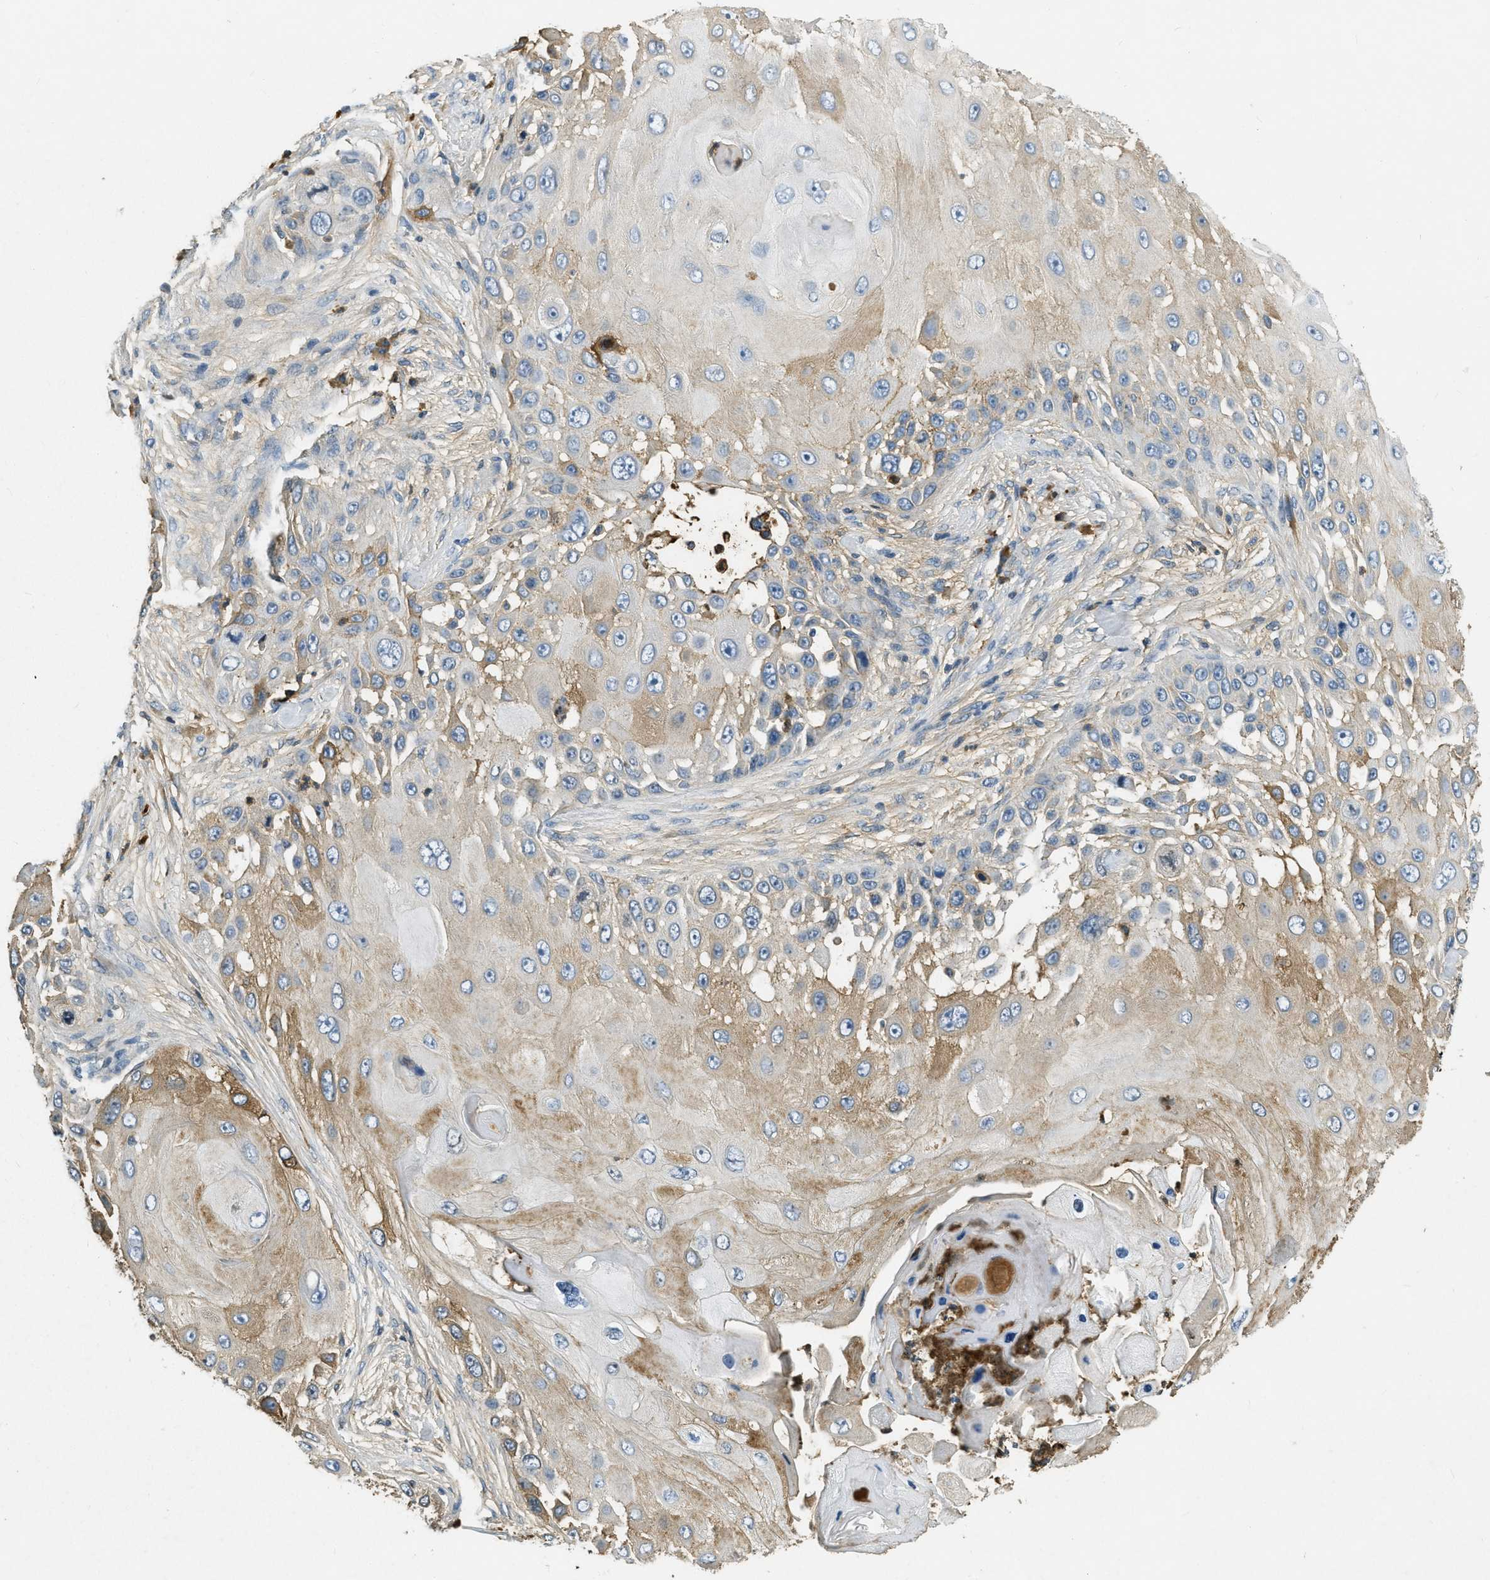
{"staining": {"intensity": "moderate", "quantity": ">75%", "location": "cytoplasmic/membranous"}, "tissue": "skin cancer", "cell_type": "Tumor cells", "image_type": "cancer", "snomed": [{"axis": "morphology", "description": "Squamous cell carcinoma, NOS"}, {"axis": "topography", "description": "Skin"}], "caption": "A photomicrograph of squamous cell carcinoma (skin) stained for a protein exhibits moderate cytoplasmic/membranous brown staining in tumor cells. (DAB (3,3'-diaminobenzidine) IHC with brightfield microscopy, high magnification).", "gene": "PRTN3", "patient": {"sex": "female", "age": 44}}